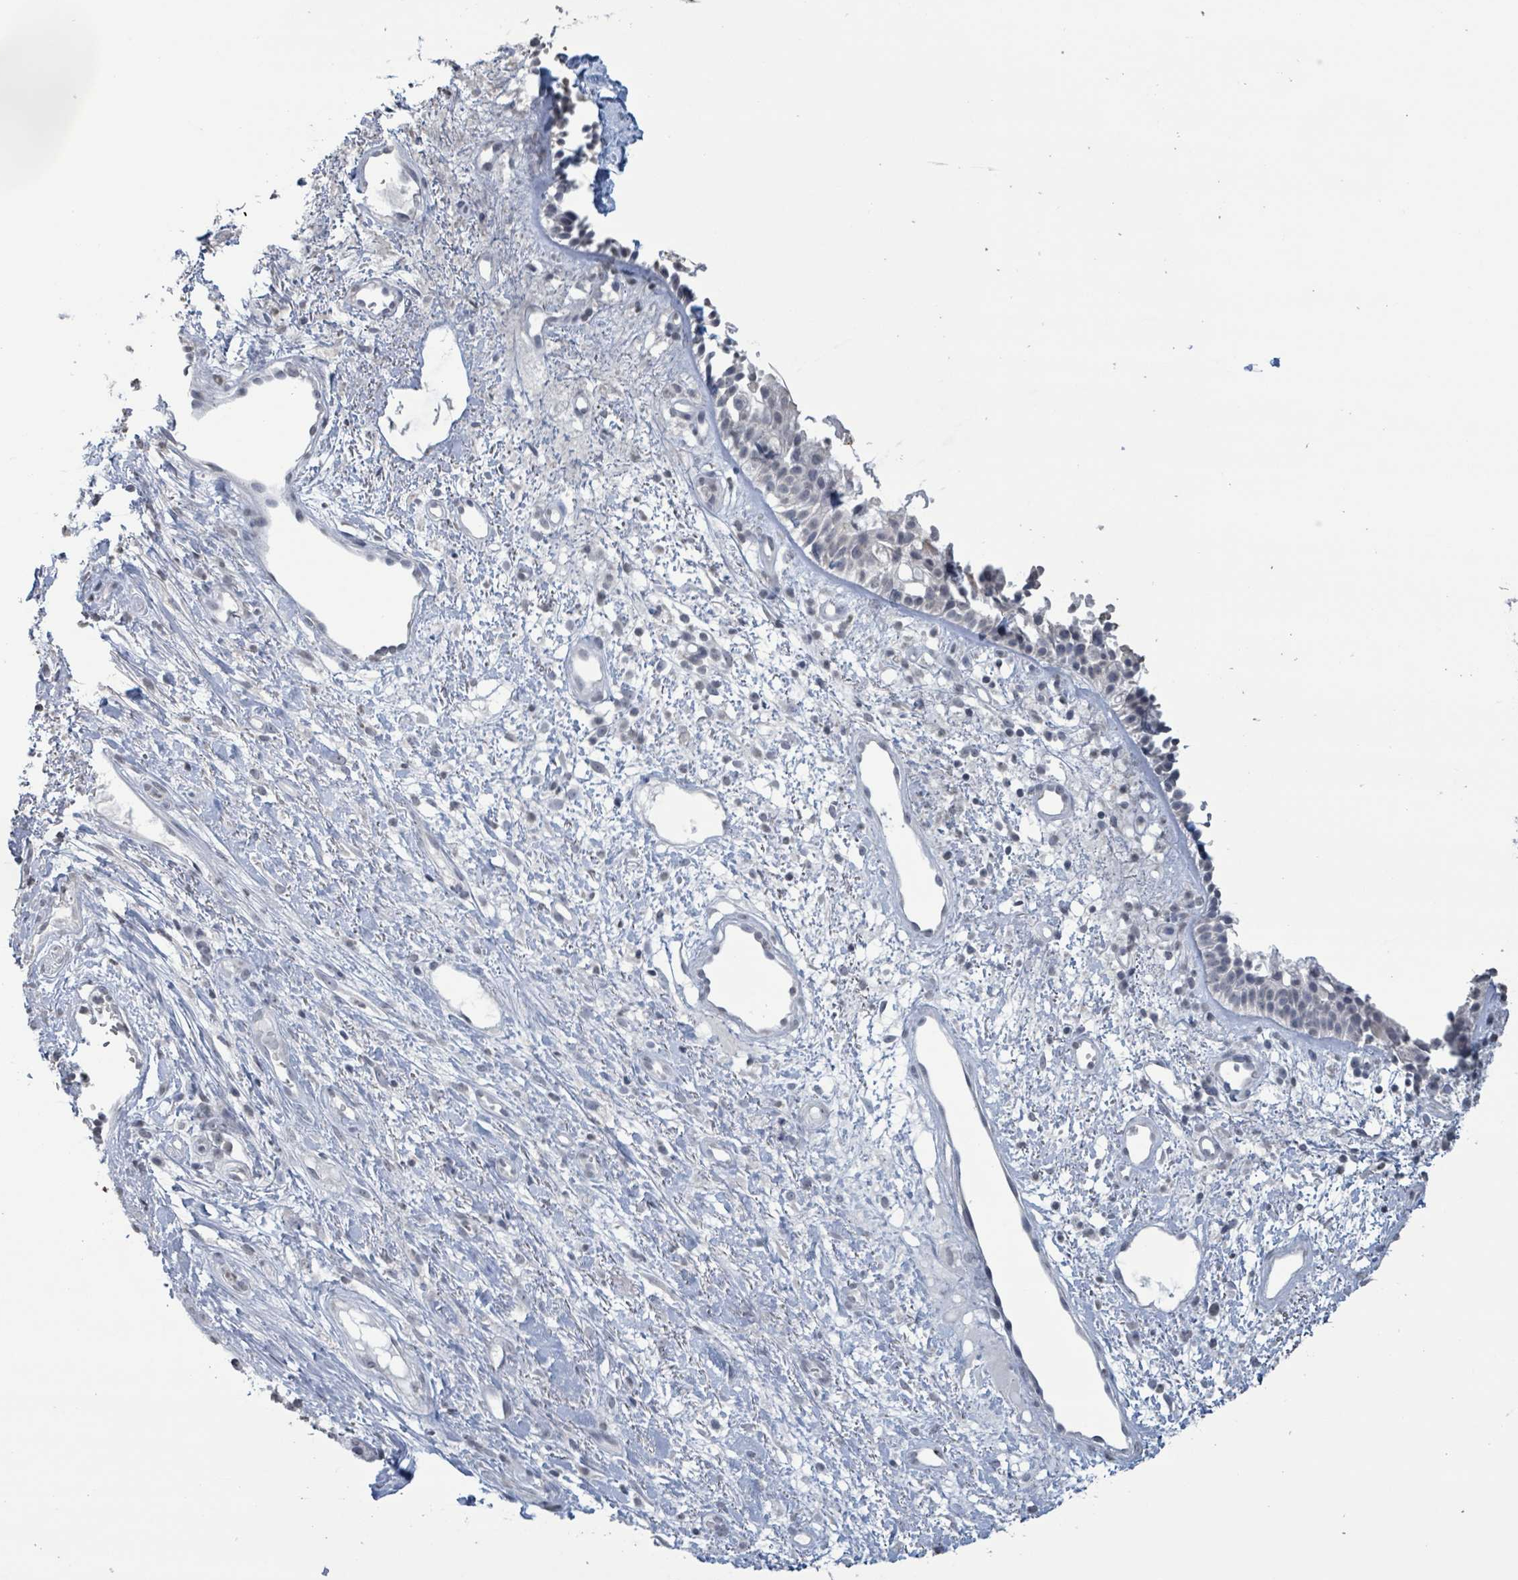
{"staining": {"intensity": "negative", "quantity": "none", "location": "none"}, "tissue": "nasopharynx", "cell_type": "Respiratory epithelial cells", "image_type": "normal", "snomed": [{"axis": "morphology", "description": "Normal tissue, NOS"}, {"axis": "topography", "description": "Cartilage tissue"}, {"axis": "topography", "description": "Nasopharynx"}, {"axis": "topography", "description": "Thyroid gland"}], "caption": "The immunohistochemistry (IHC) image has no significant positivity in respiratory epithelial cells of nasopharynx.", "gene": "CA9", "patient": {"sex": "male", "age": 63}}